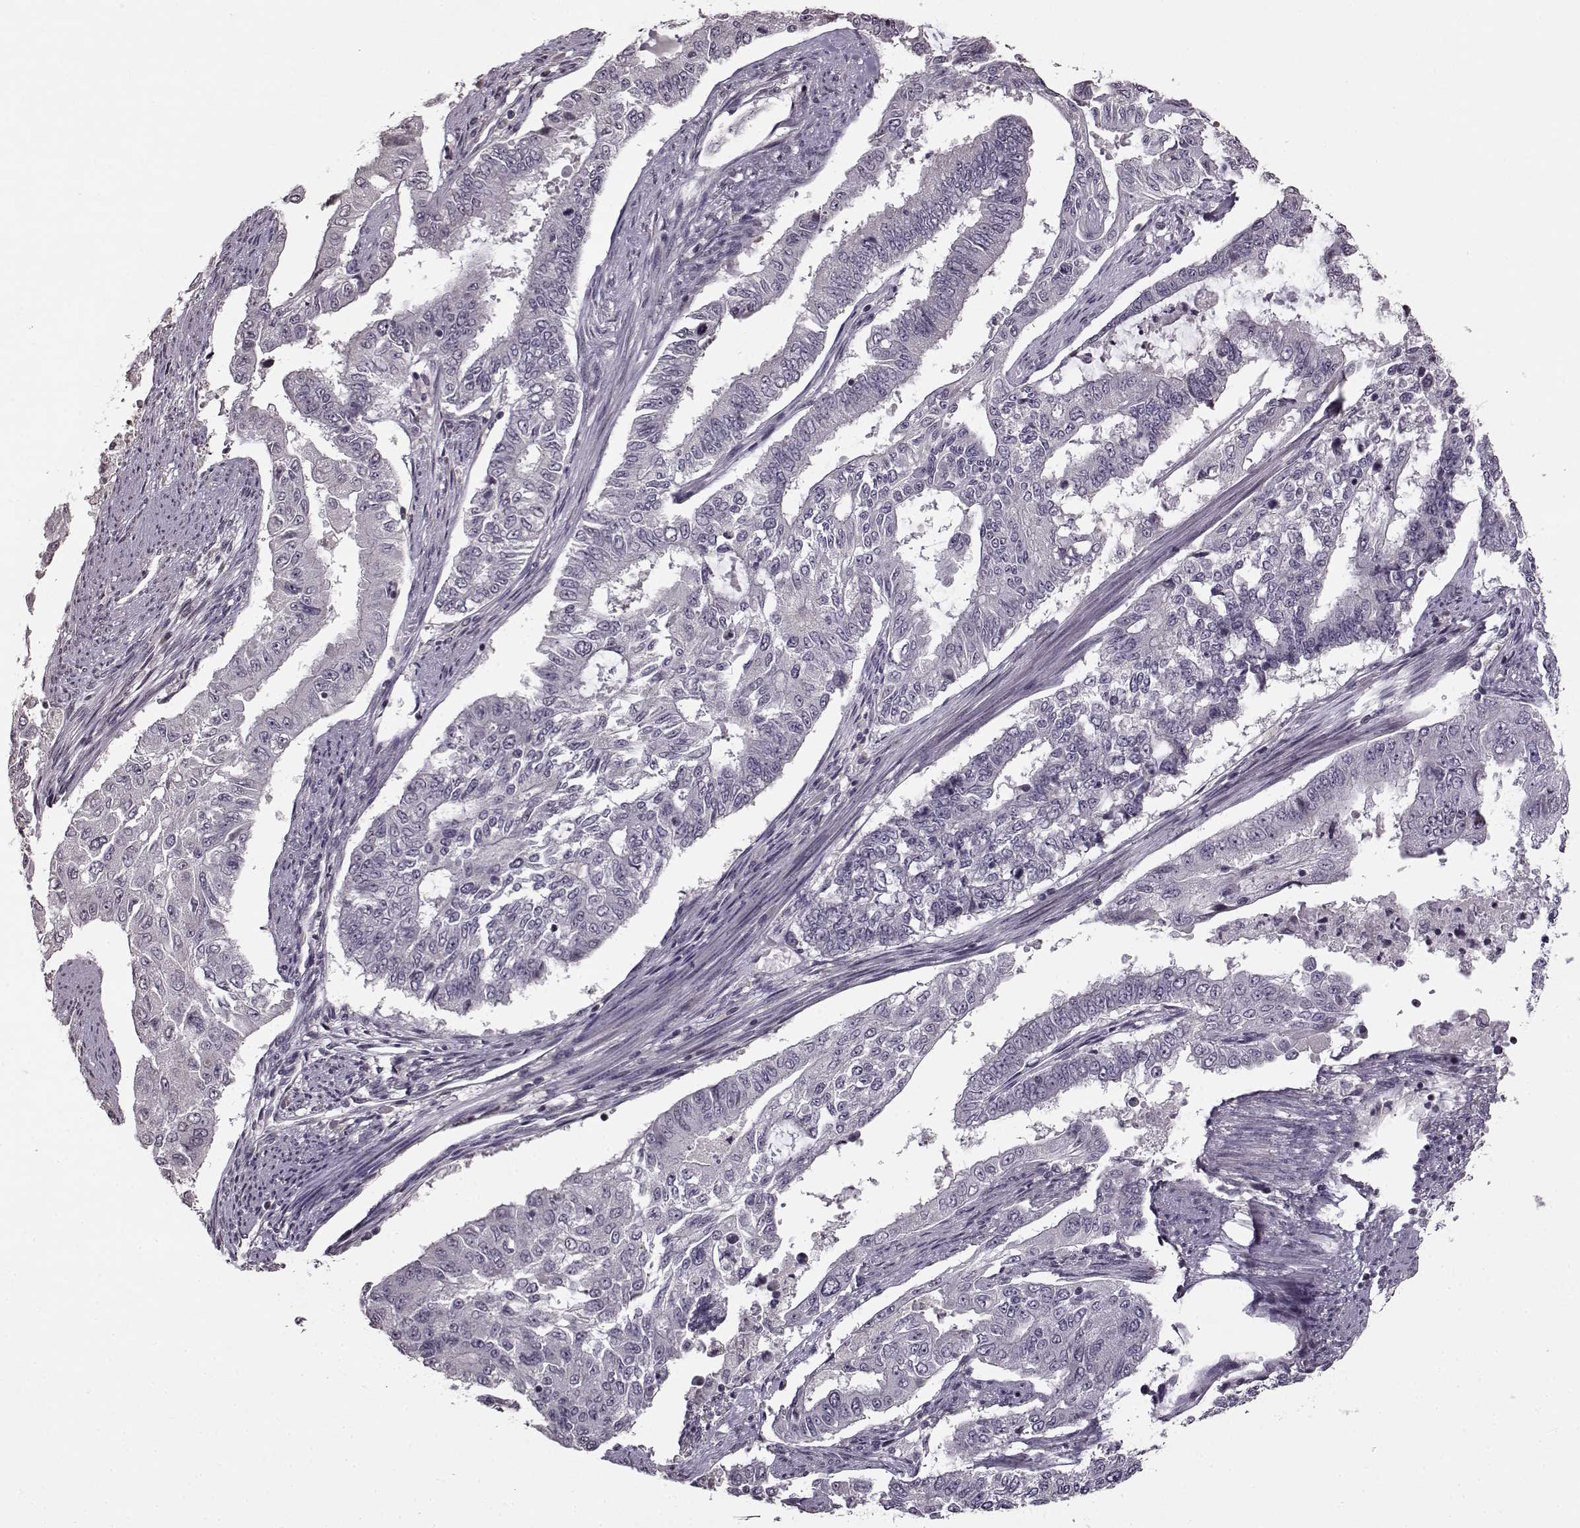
{"staining": {"intensity": "negative", "quantity": "none", "location": "none"}, "tissue": "endometrial cancer", "cell_type": "Tumor cells", "image_type": "cancer", "snomed": [{"axis": "morphology", "description": "Adenocarcinoma, NOS"}, {"axis": "topography", "description": "Uterus"}], "caption": "There is no significant positivity in tumor cells of endometrial cancer (adenocarcinoma).", "gene": "FSHB", "patient": {"sex": "female", "age": 59}}